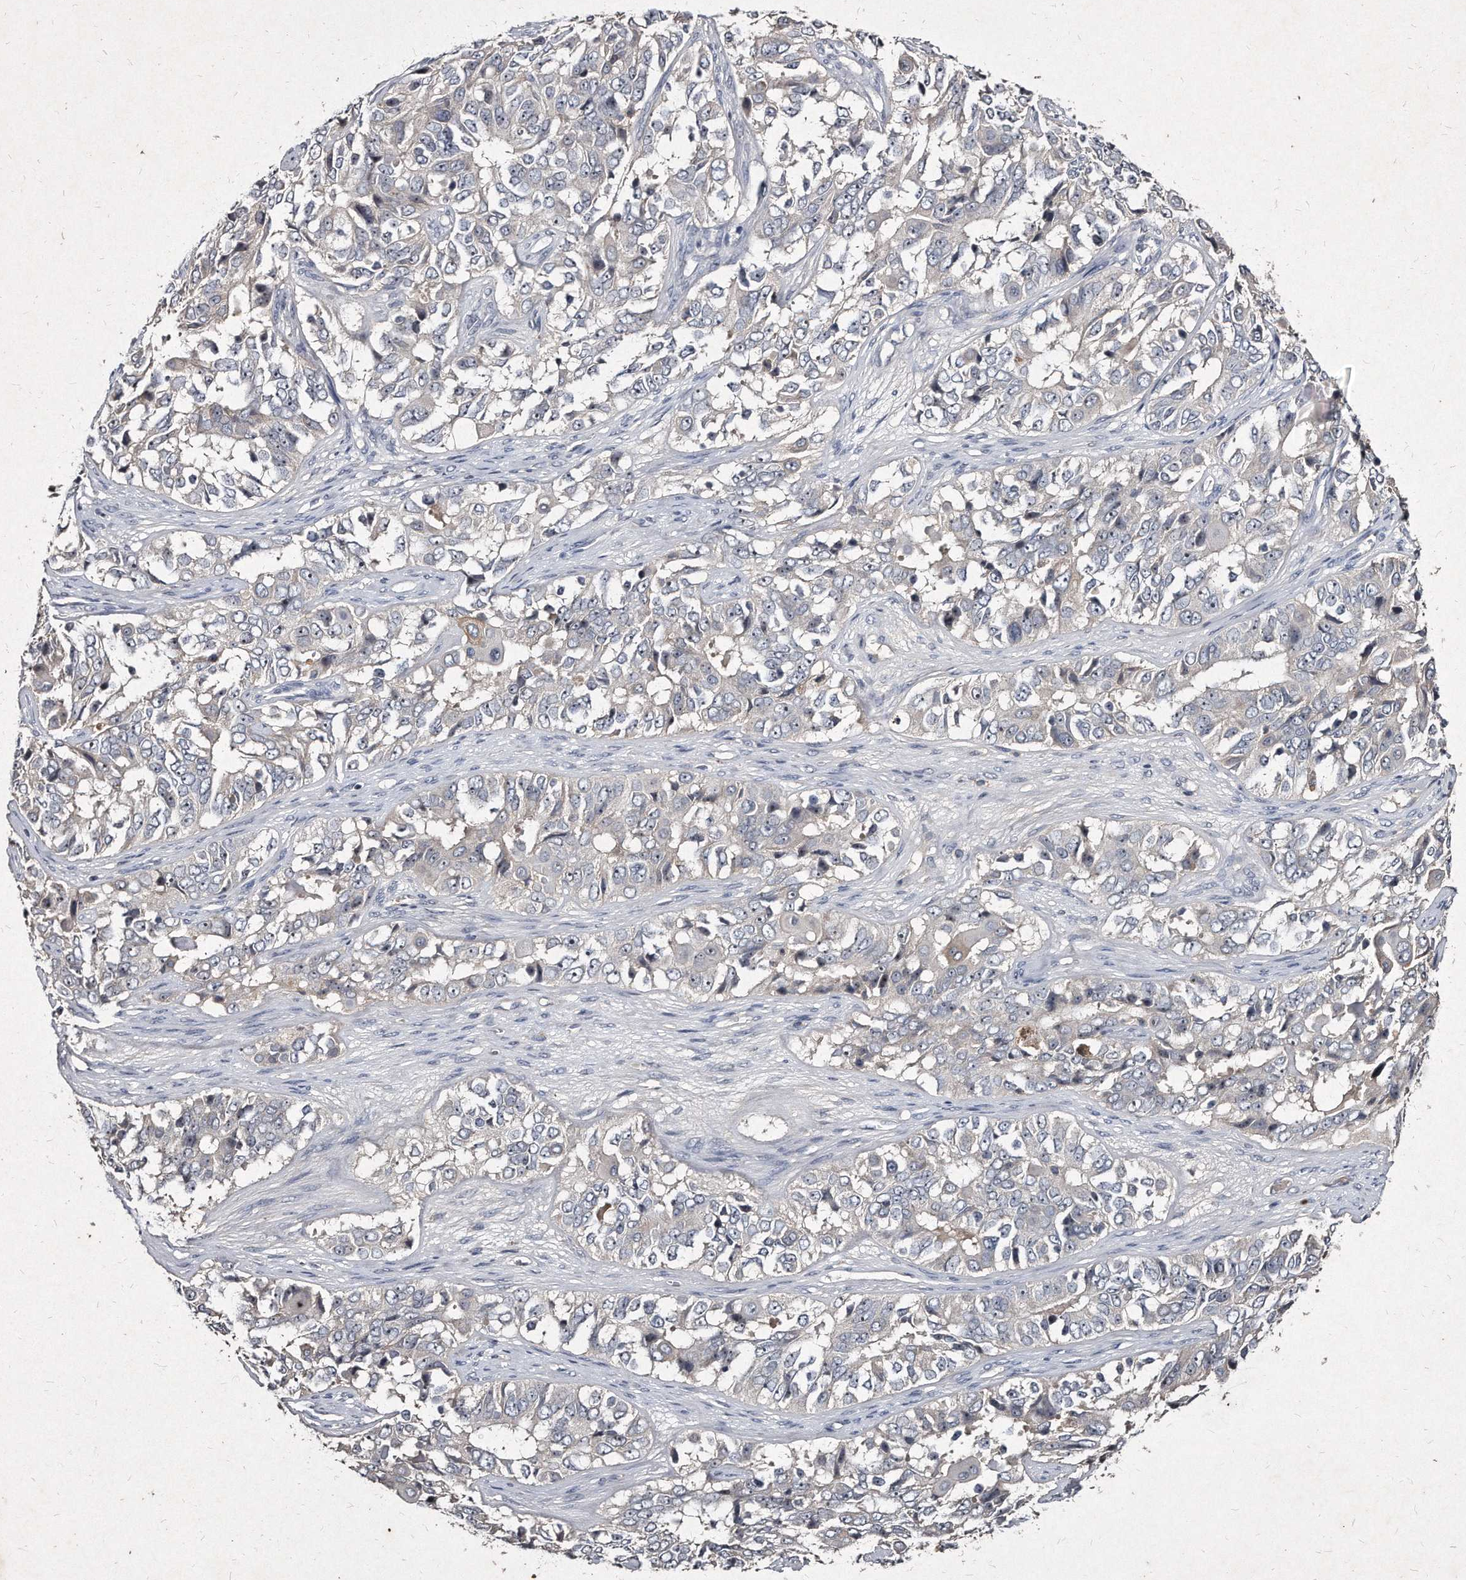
{"staining": {"intensity": "negative", "quantity": "none", "location": "none"}, "tissue": "ovarian cancer", "cell_type": "Tumor cells", "image_type": "cancer", "snomed": [{"axis": "morphology", "description": "Carcinoma, endometroid"}, {"axis": "topography", "description": "Ovary"}], "caption": "An IHC image of ovarian cancer is shown. There is no staining in tumor cells of ovarian cancer.", "gene": "KLHDC3", "patient": {"sex": "female", "age": 51}}